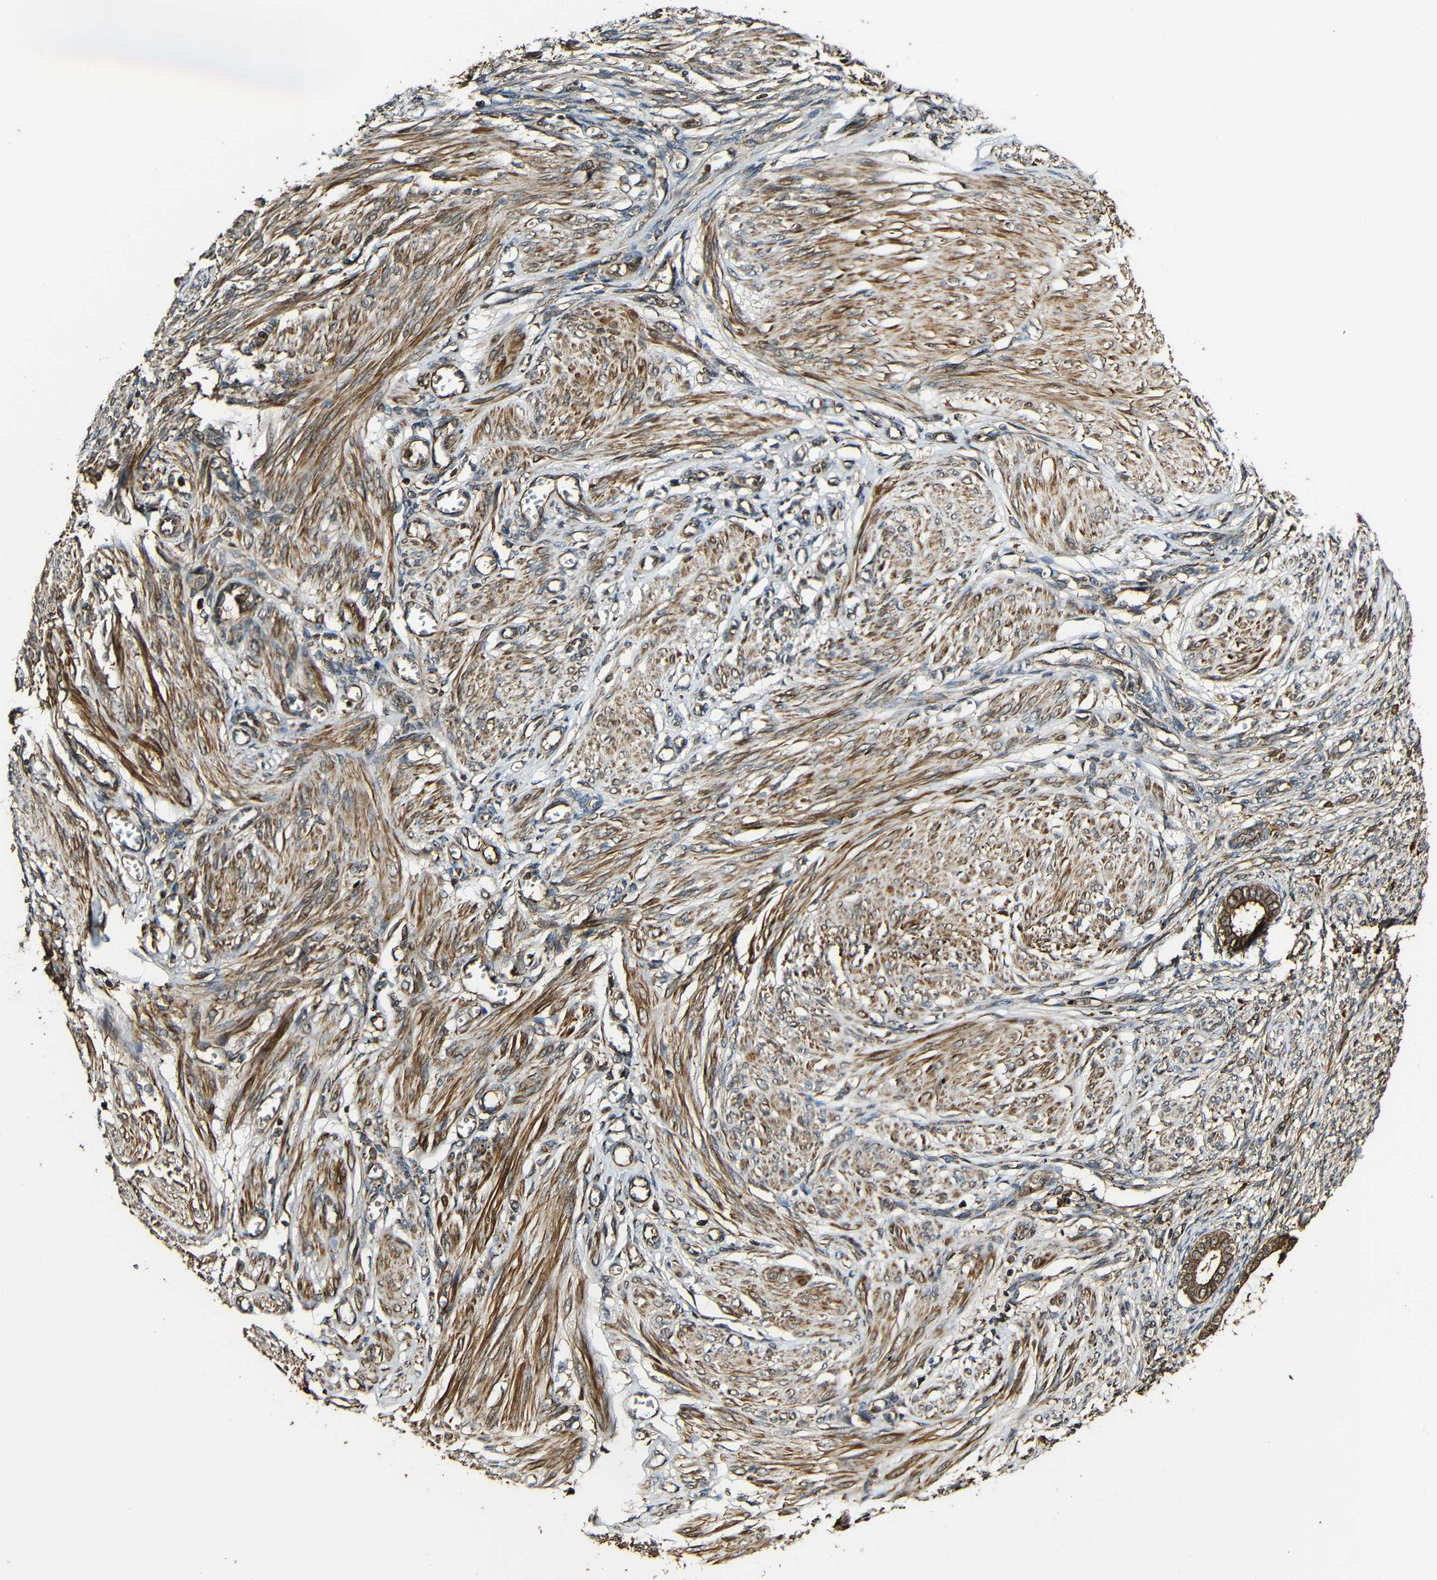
{"staining": {"intensity": "moderate", "quantity": "25%-75%", "location": "cytoplasmic/membranous"}, "tissue": "endometrium", "cell_type": "Cells in endometrial stroma", "image_type": "normal", "snomed": [{"axis": "morphology", "description": "Normal tissue, NOS"}, {"axis": "topography", "description": "Endometrium"}], "caption": "IHC histopathology image of normal endometrium: human endometrium stained using IHC displays medium levels of moderate protein expression localized specifically in the cytoplasmic/membranous of cells in endometrial stroma, appearing as a cytoplasmic/membranous brown color.", "gene": "CASP8", "patient": {"sex": "female", "age": 72}}